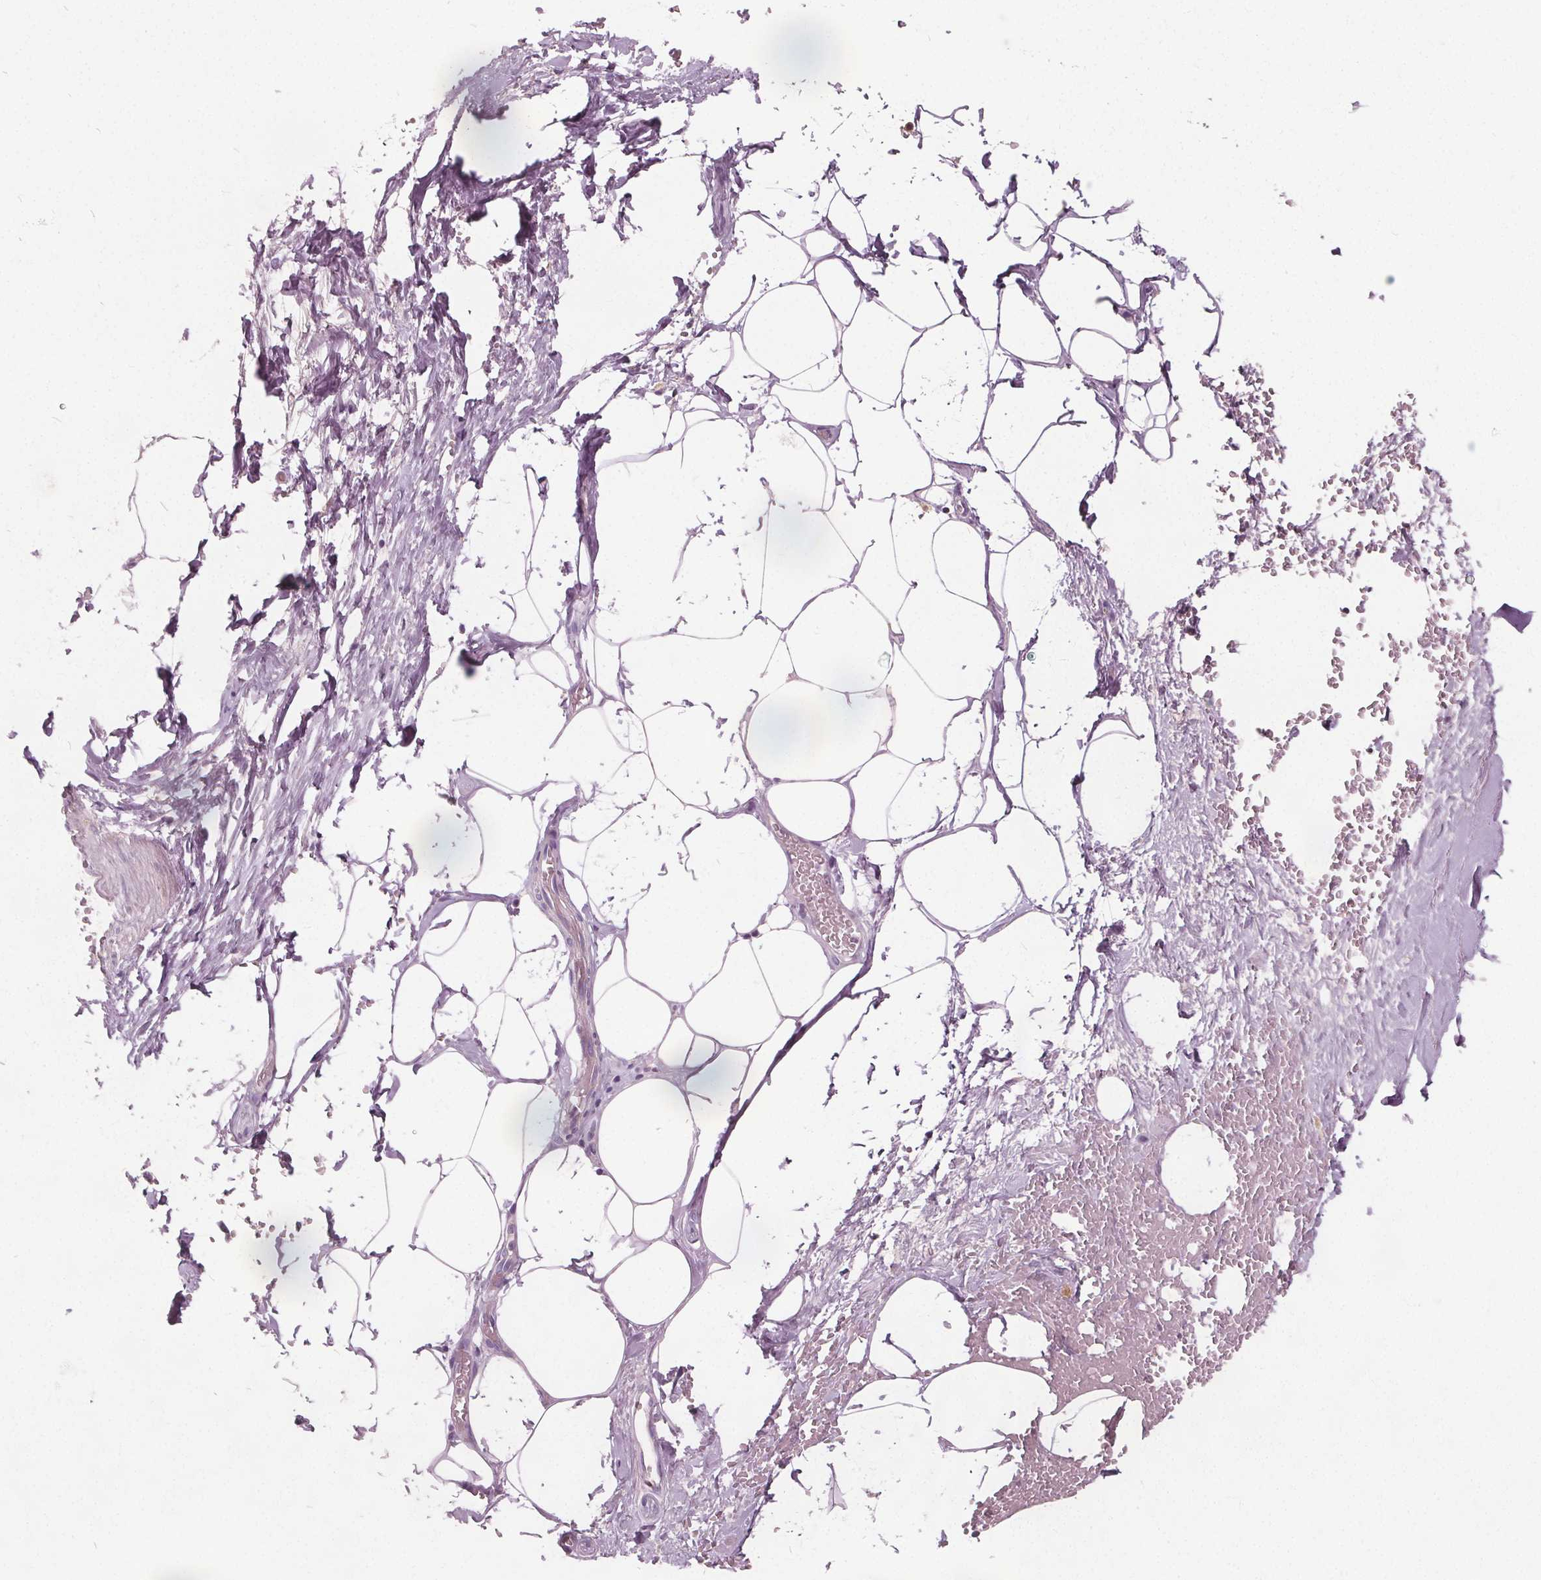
{"staining": {"intensity": "negative", "quantity": "none", "location": "none"}, "tissue": "adipose tissue", "cell_type": "Adipocytes", "image_type": "normal", "snomed": [{"axis": "morphology", "description": "Normal tissue, NOS"}, {"axis": "topography", "description": "Prostate"}, {"axis": "topography", "description": "Peripheral nerve tissue"}], "caption": "An IHC image of unremarkable adipose tissue is shown. There is no staining in adipocytes of adipose tissue. Brightfield microscopy of immunohistochemistry (IHC) stained with DAB (brown) and hematoxylin (blue), captured at high magnification.", "gene": "ECI2", "patient": {"sex": "male", "age": 55}}